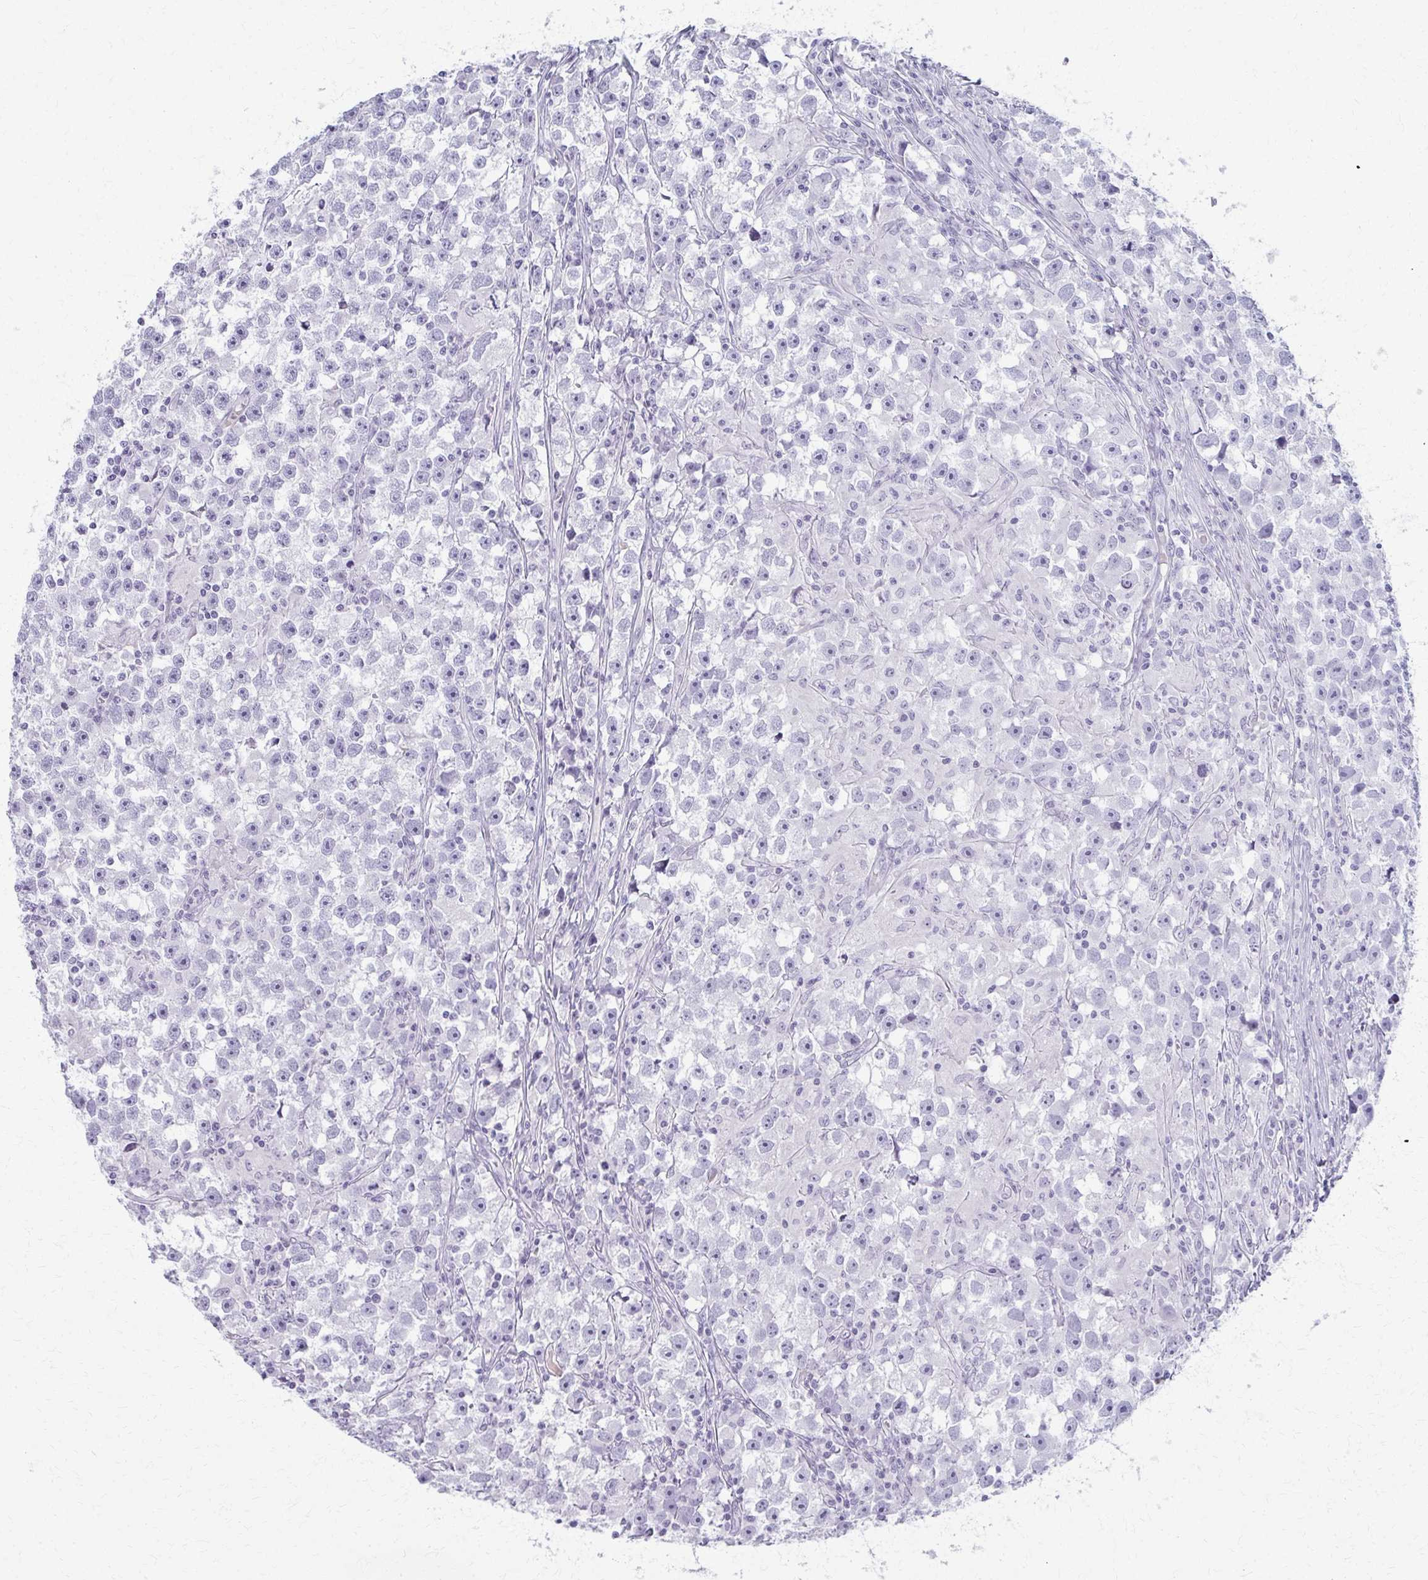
{"staining": {"intensity": "negative", "quantity": "none", "location": "none"}, "tissue": "testis cancer", "cell_type": "Tumor cells", "image_type": "cancer", "snomed": [{"axis": "morphology", "description": "Seminoma, NOS"}, {"axis": "topography", "description": "Testis"}], "caption": "This photomicrograph is of seminoma (testis) stained with immunohistochemistry to label a protein in brown with the nuclei are counter-stained blue. There is no positivity in tumor cells.", "gene": "CA3", "patient": {"sex": "male", "age": 33}}